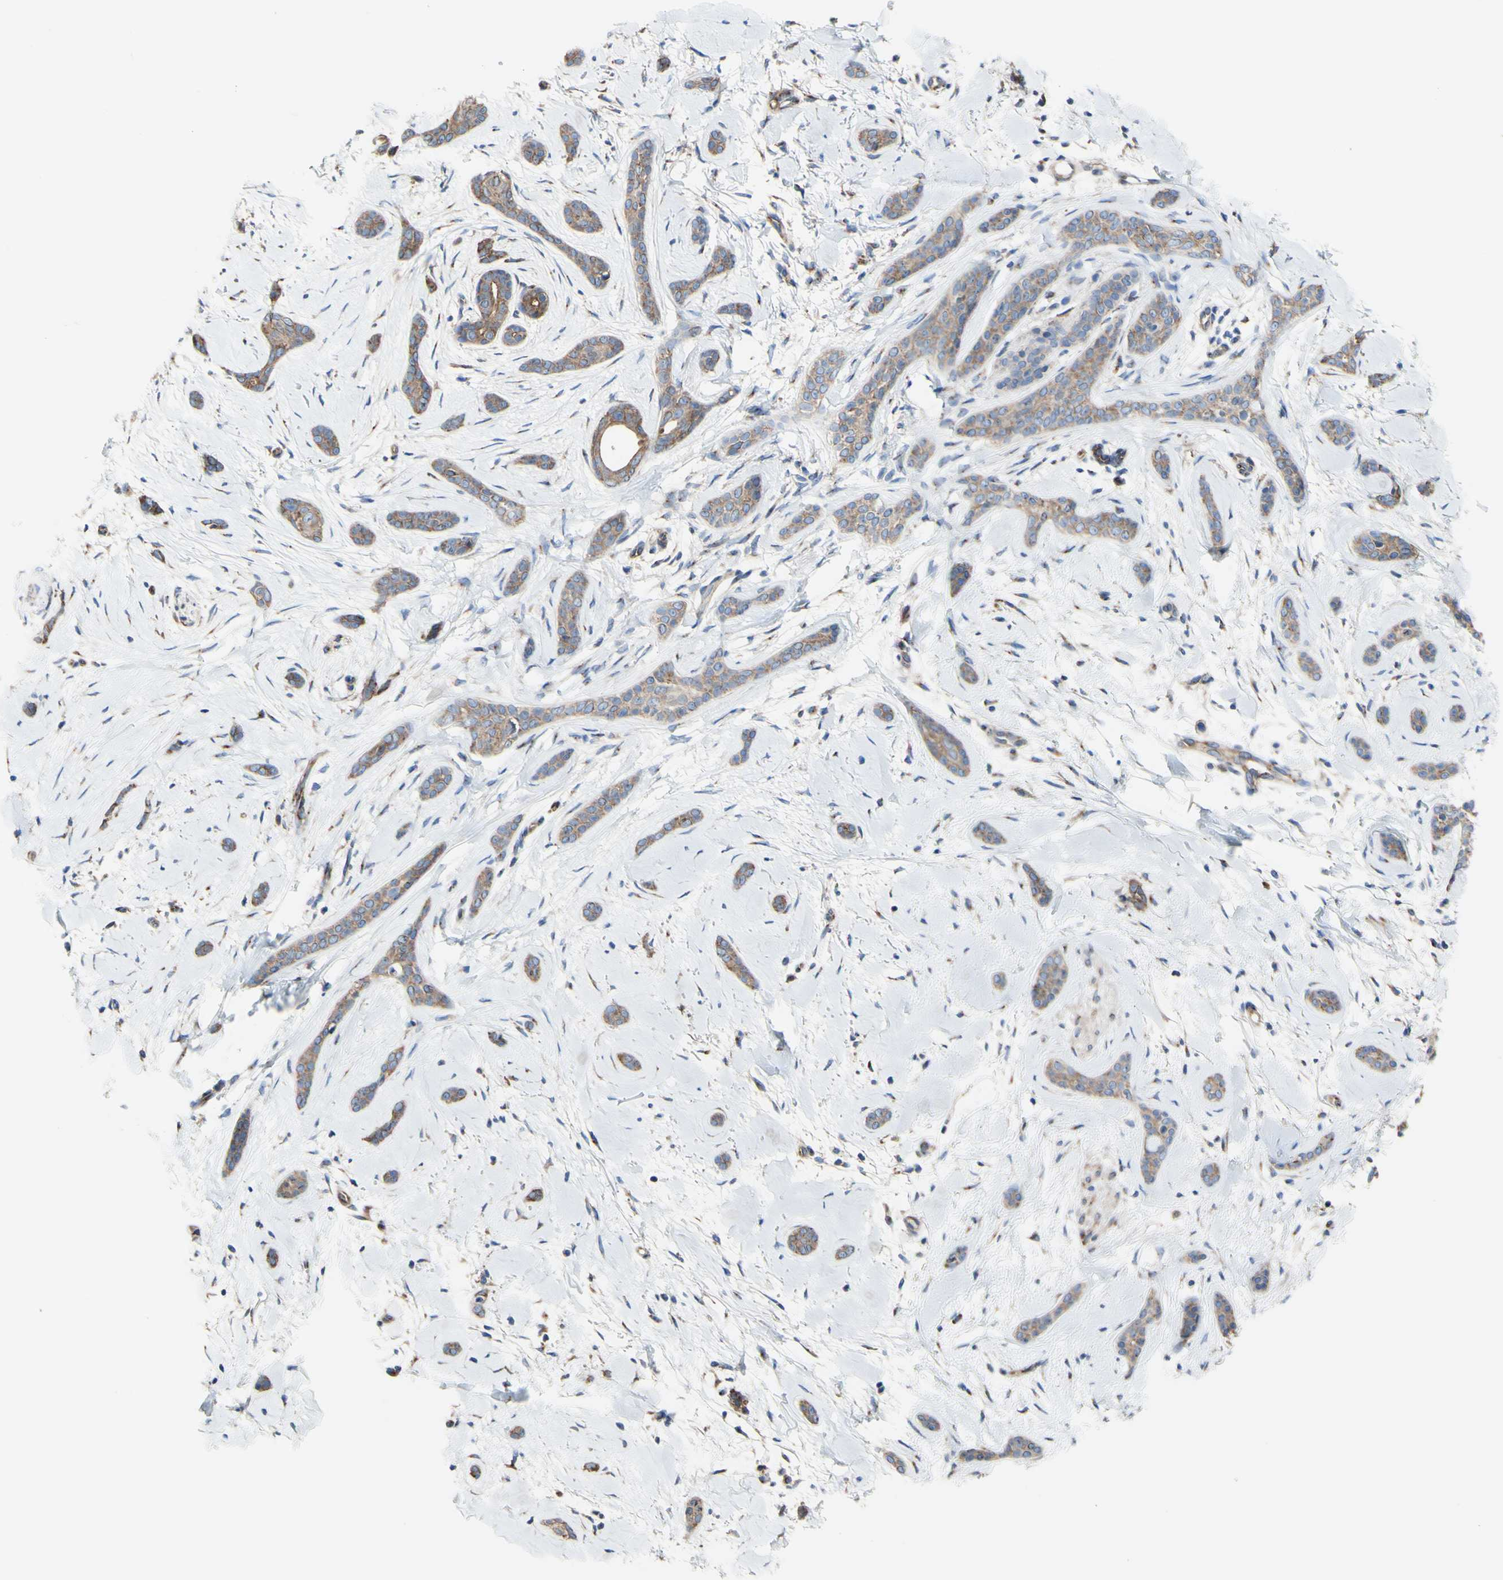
{"staining": {"intensity": "moderate", "quantity": ">75%", "location": "cytoplasmic/membranous"}, "tissue": "skin cancer", "cell_type": "Tumor cells", "image_type": "cancer", "snomed": [{"axis": "morphology", "description": "Basal cell carcinoma"}, {"axis": "morphology", "description": "Adnexal tumor, benign"}, {"axis": "topography", "description": "Skin"}], "caption": "Skin cancer was stained to show a protein in brown. There is medium levels of moderate cytoplasmic/membranous expression in about >75% of tumor cells. (DAB IHC, brown staining for protein, blue staining for nuclei).", "gene": "LRIG3", "patient": {"sex": "female", "age": 42}}